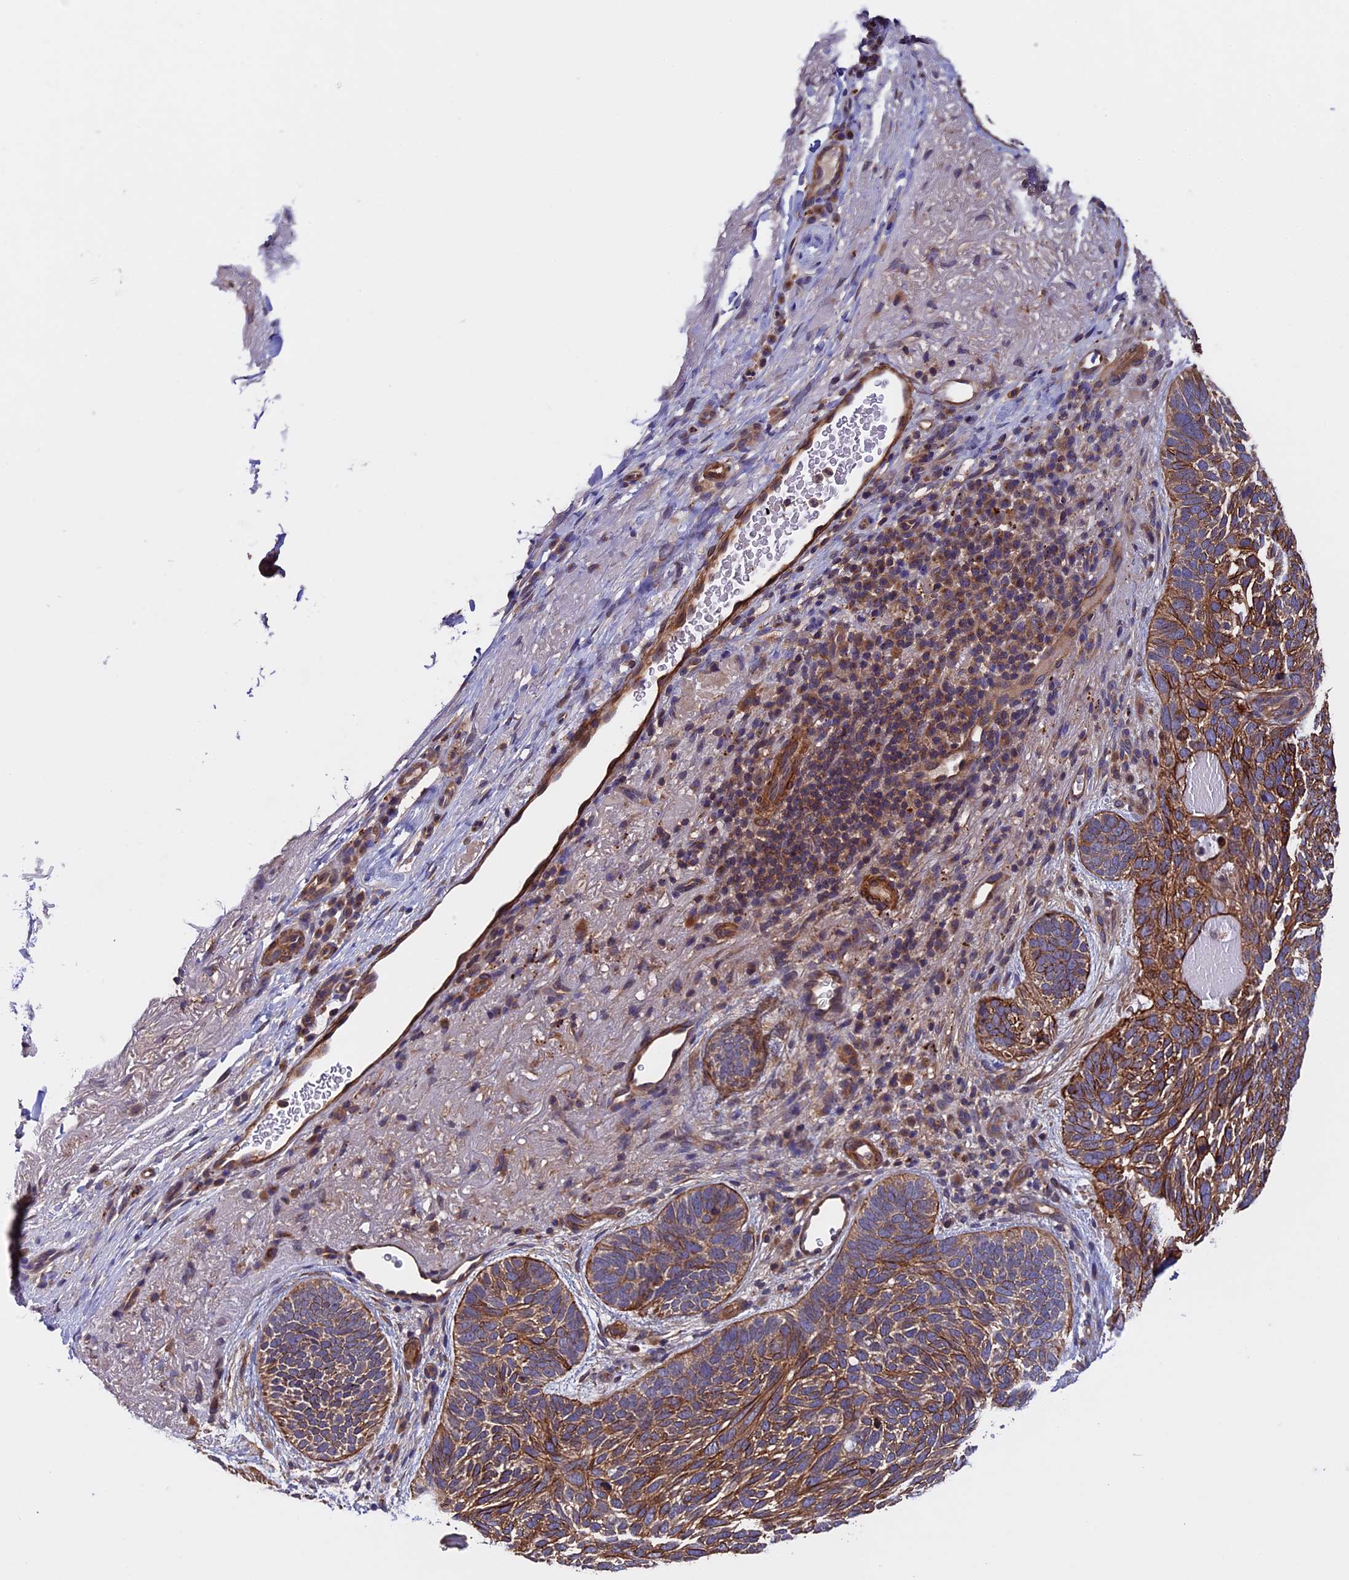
{"staining": {"intensity": "moderate", "quantity": ">75%", "location": "cytoplasmic/membranous"}, "tissue": "skin cancer", "cell_type": "Tumor cells", "image_type": "cancer", "snomed": [{"axis": "morphology", "description": "Basal cell carcinoma"}, {"axis": "topography", "description": "Skin"}], "caption": "A high-resolution image shows immunohistochemistry staining of skin basal cell carcinoma, which reveals moderate cytoplasmic/membranous positivity in approximately >75% of tumor cells.", "gene": "SLC9A5", "patient": {"sex": "female", "age": 85}}